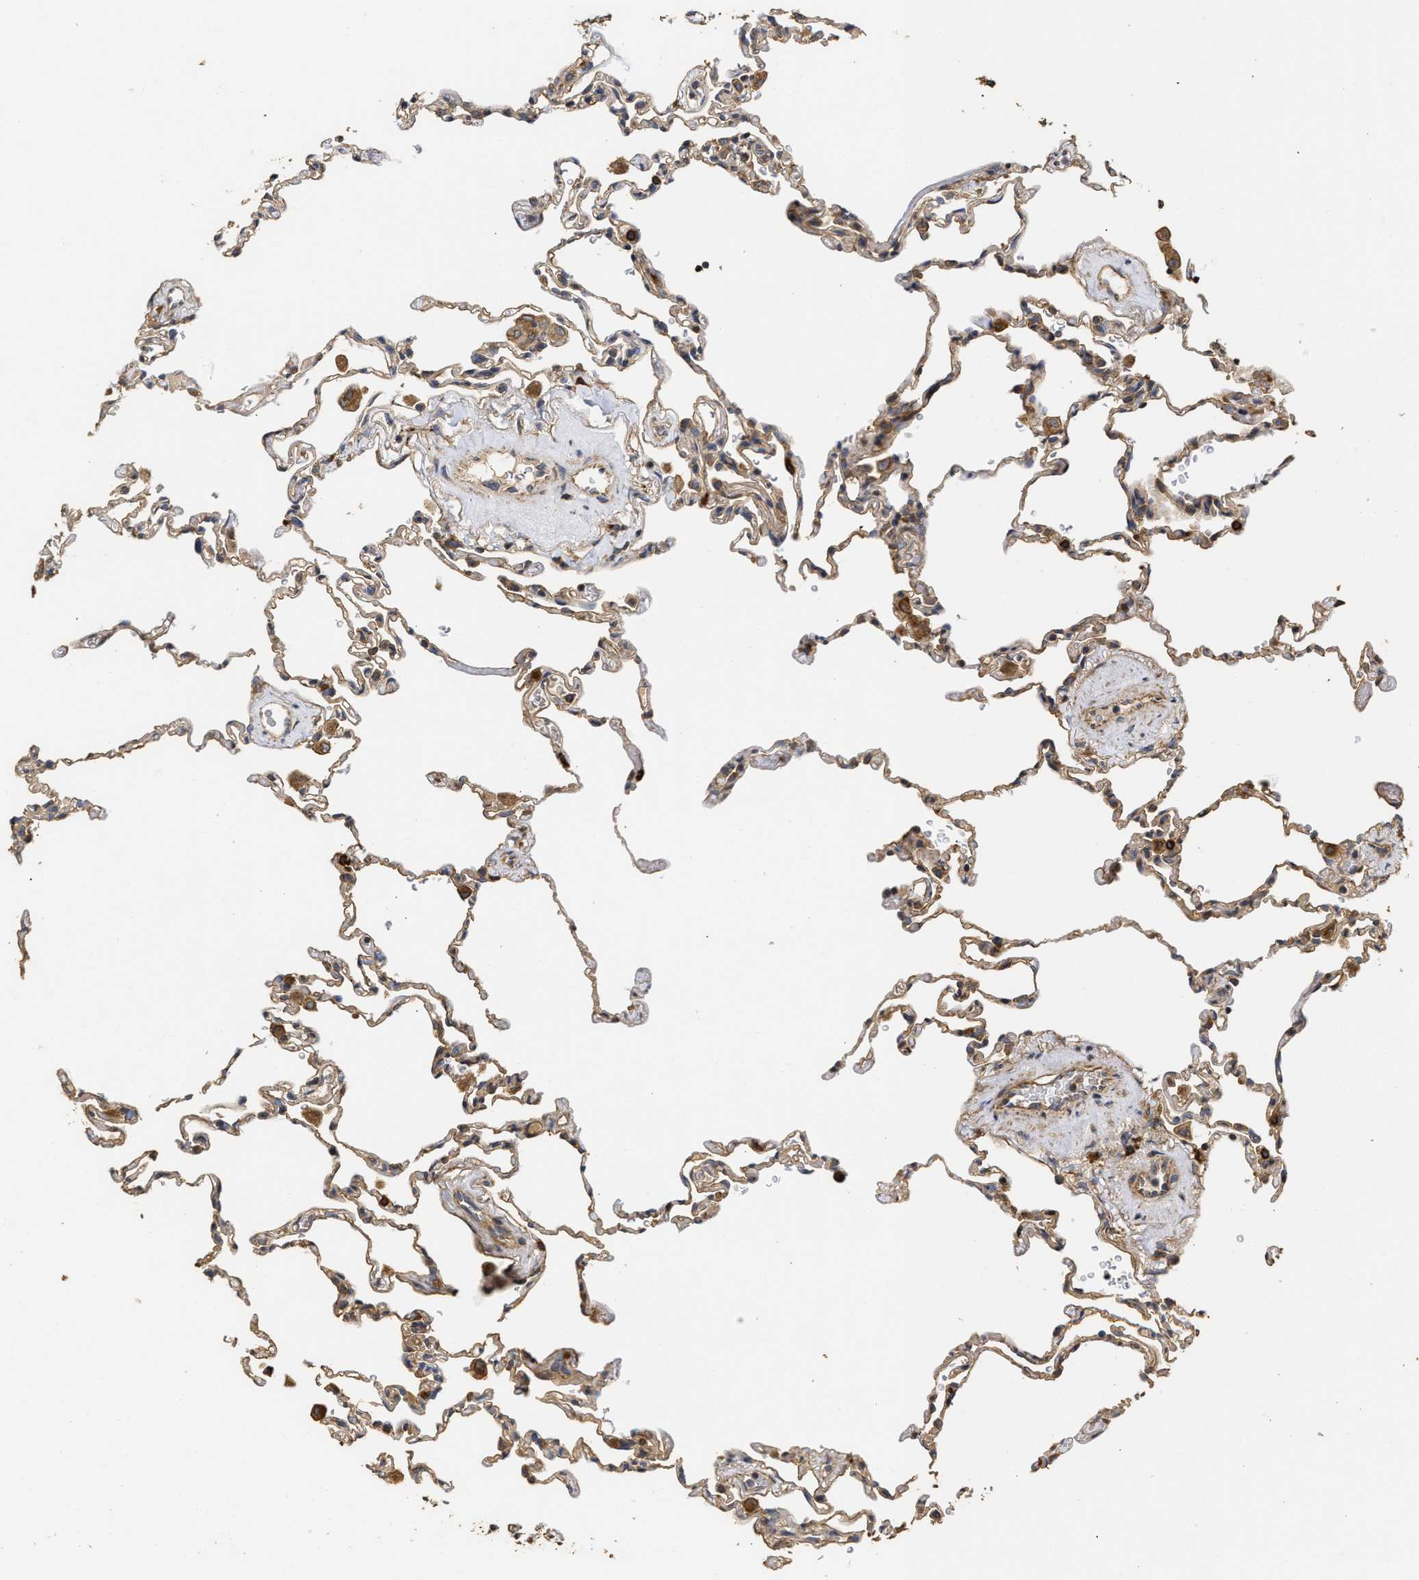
{"staining": {"intensity": "weak", "quantity": "25%-75%", "location": "cytoplasmic/membranous"}, "tissue": "lung", "cell_type": "Alveolar cells", "image_type": "normal", "snomed": [{"axis": "morphology", "description": "Normal tissue, NOS"}, {"axis": "topography", "description": "Lung"}], "caption": "Protein staining by IHC reveals weak cytoplasmic/membranous staining in approximately 25%-75% of alveolar cells in normal lung.", "gene": "NAV1", "patient": {"sex": "male", "age": 59}}